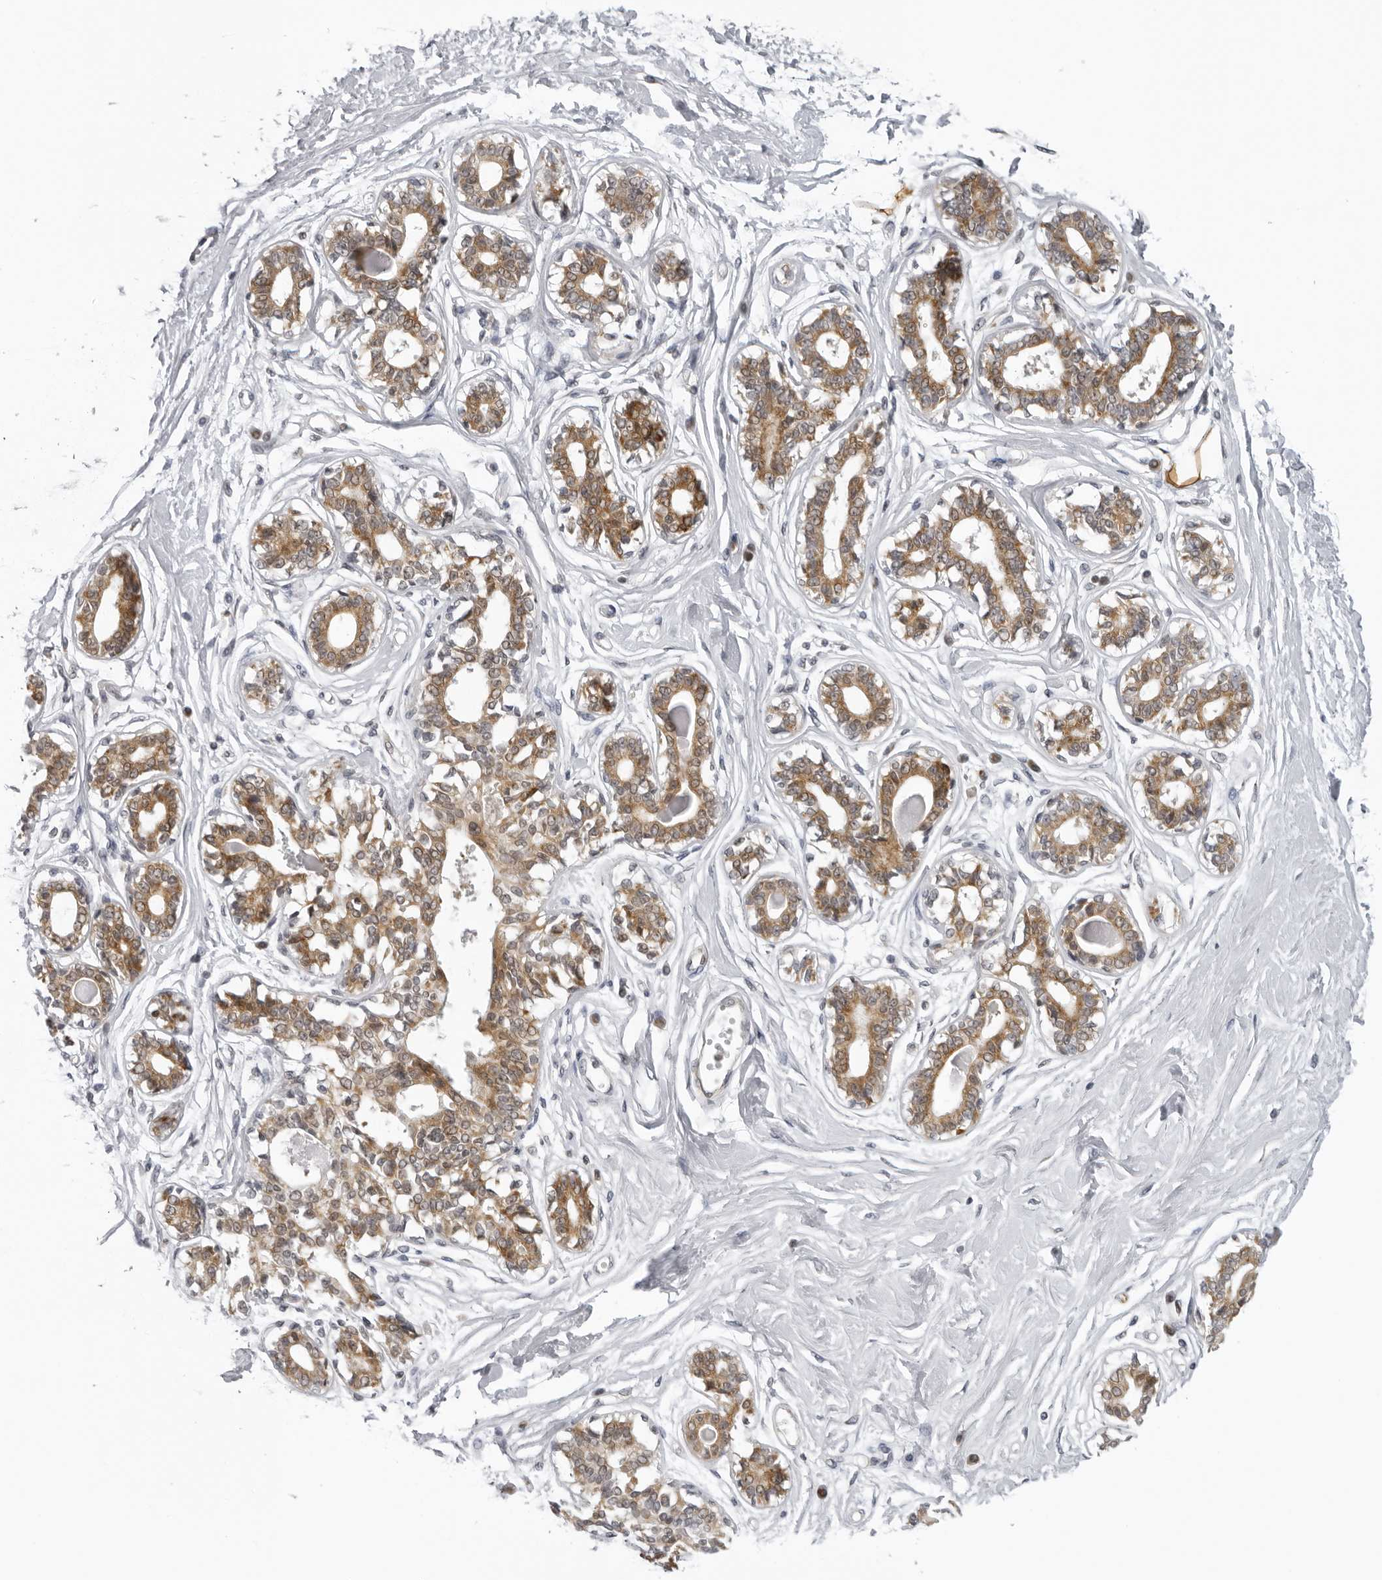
{"staining": {"intensity": "moderate", "quantity": "25%-75%", "location": "cytoplasmic/membranous"}, "tissue": "breast", "cell_type": "Adipocytes", "image_type": "normal", "snomed": [{"axis": "morphology", "description": "Normal tissue, NOS"}, {"axis": "topography", "description": "Breast"}], "caption": "About 25%-75% of adipocytes in unremarkable human breast reveal moderate cytoplasmic/membranous protein staining as visualized by brown immunohistochemical staining.", "gene": "MRPS15", "patient": {"sex": "female", "age": 45}}